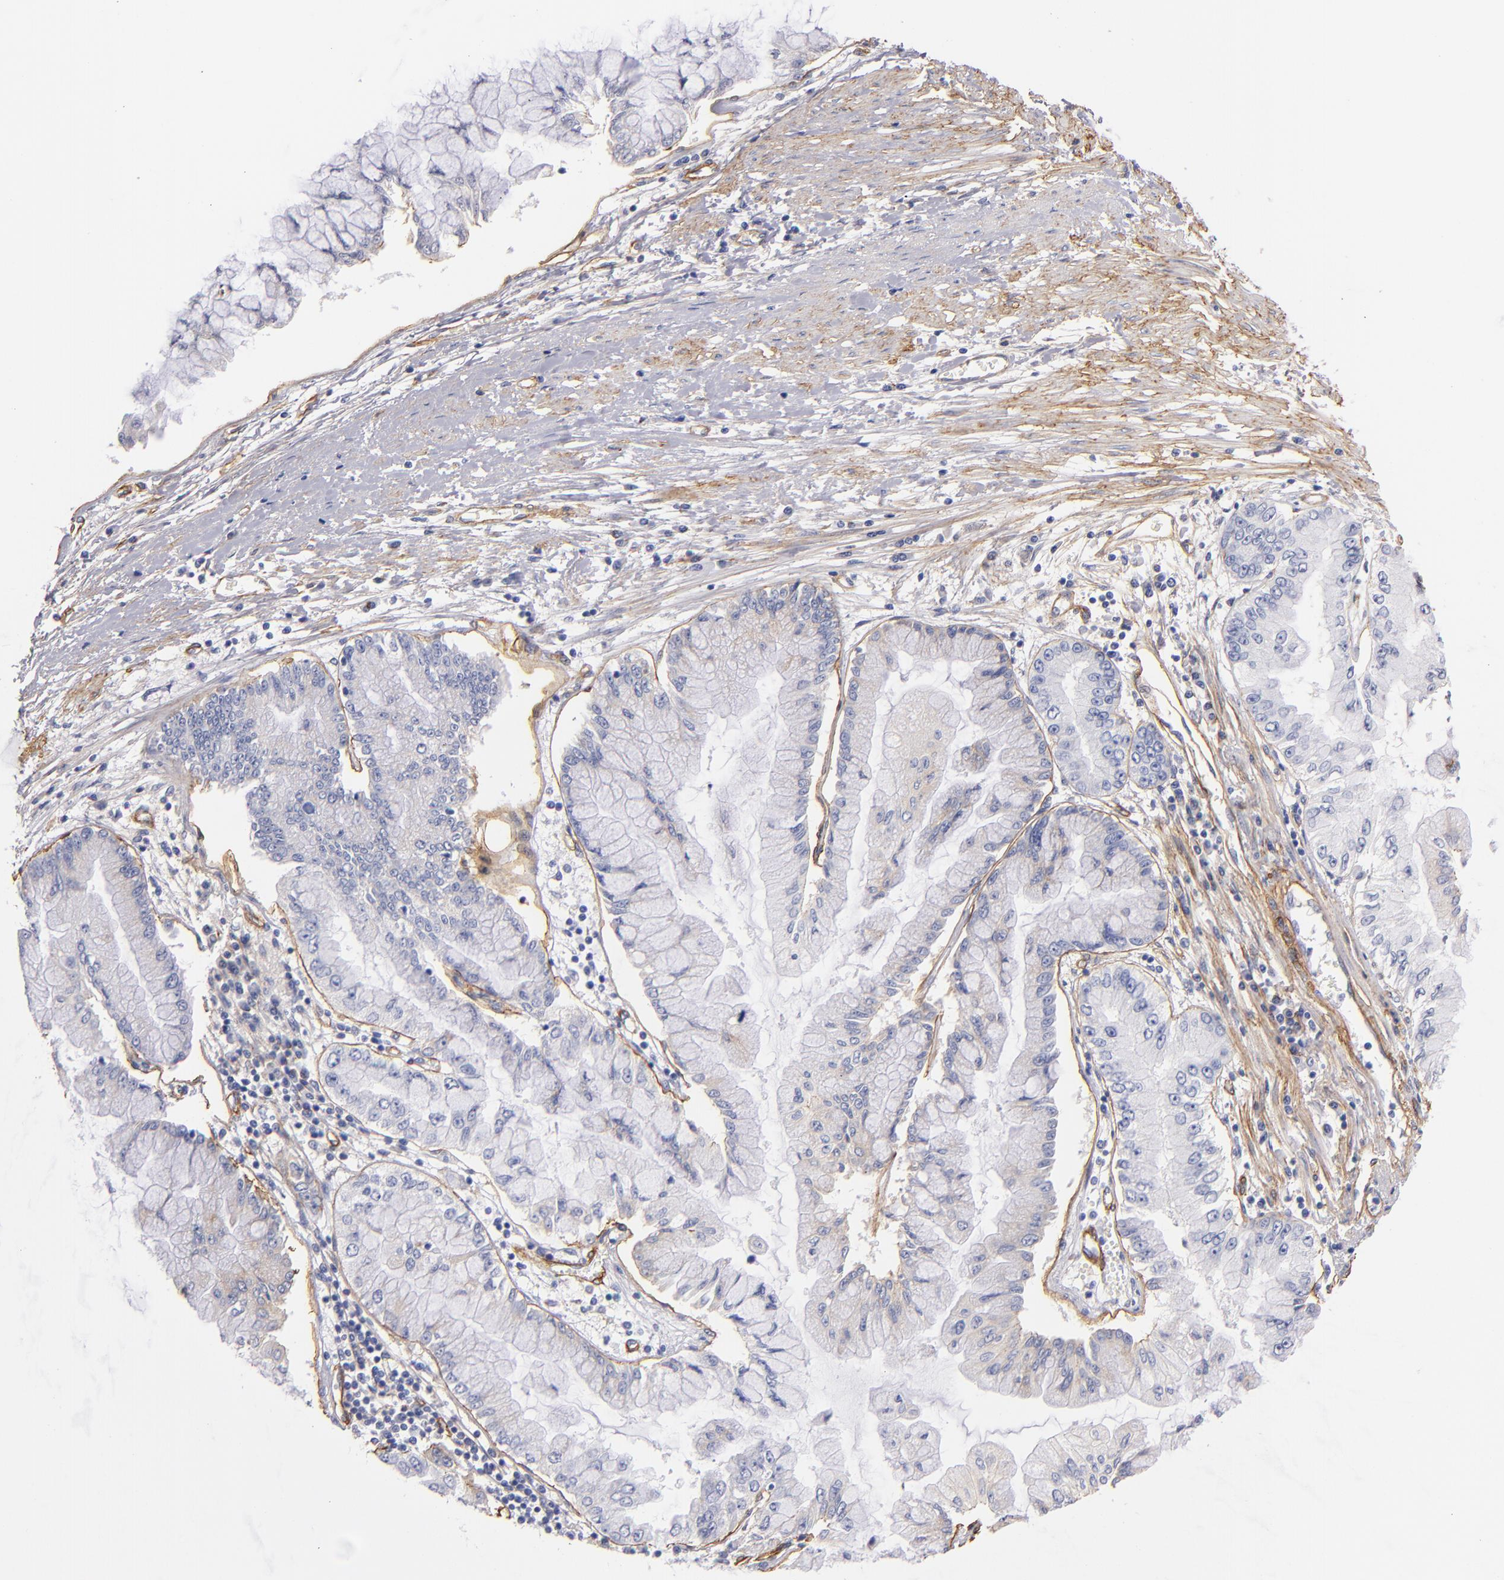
{"staining": {"intensity": "negative", "quantity": "none", "location": "none"}, "tissue": "liver cancer", "cell_type": "Tumor cells", "image_type": "cancer", "snomed": [{"axis": "morphology", "description": "Cholangiocarcinoma"}, {"axis": "topography", "description": "Liver"}], "caption": "Cholangiocarcinoma (liver) was stained to show a protein in brown. There is no significant expression in tumor cells.", "gene": "LAMC1", "patient": {"sex": "female", "age": 79}}